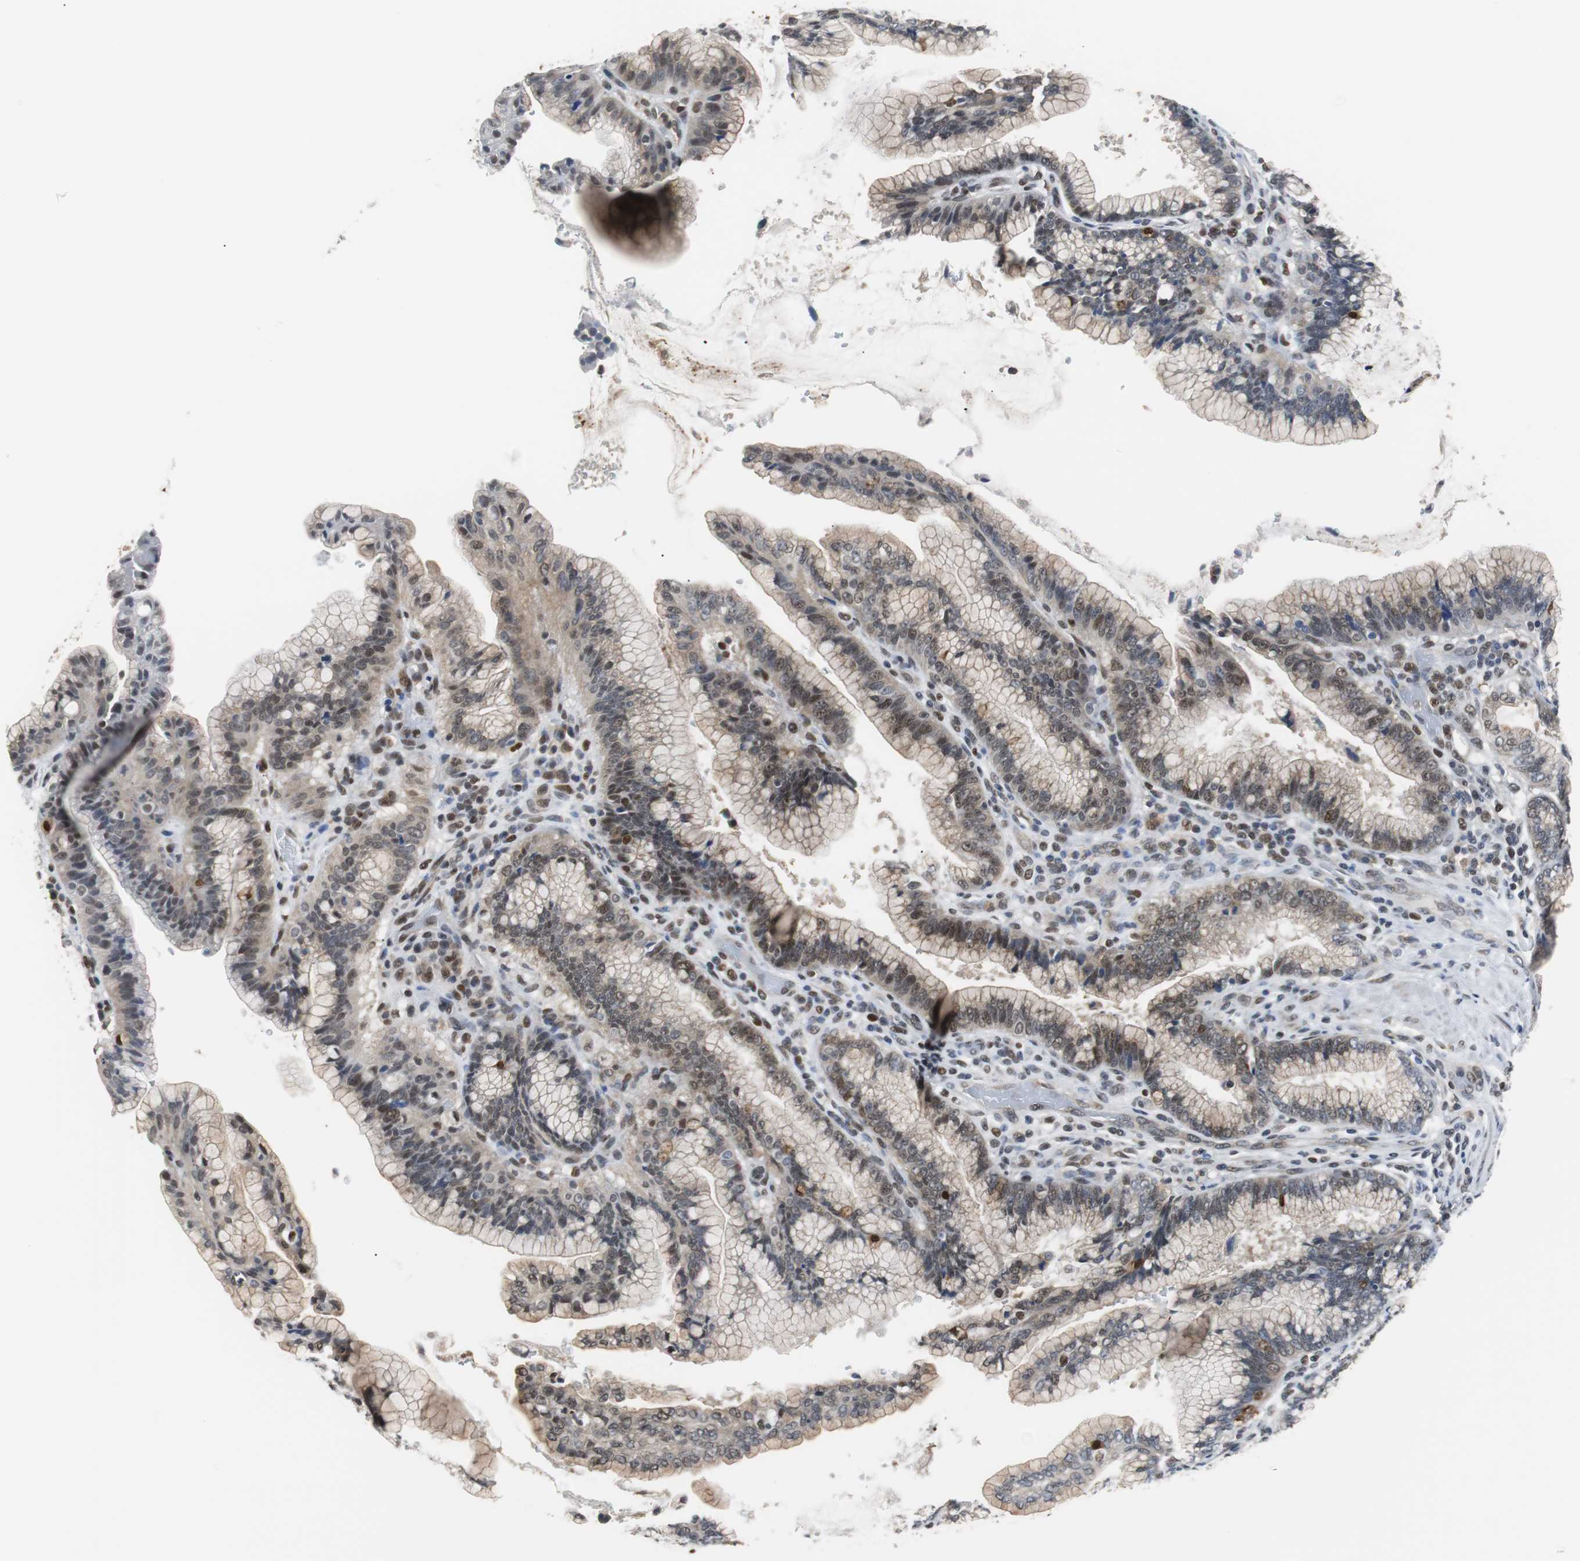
{"staining": {"intensity": "moderate", "quantity": "25%-75%", "location": "cytoplasmic/membranous,nuclear"}, "tissue": "pancreatic cancer", "cell_type": "Tumor cells", "image_type": "cancer", "snomed": [{"axis": "morphology", "description": "Adenocarcinoma, NOS"}, {"axis": "topography", "description": "Pancreas"}], "caption": "Protein analysis of pancreatic cancer tissue displays moderate cytoplasmic/membranous and nuclear expression in about 25%-75% of tumor cells.", "gene": "SIRT1", "patient": {"sex": "female", "age": 64}}